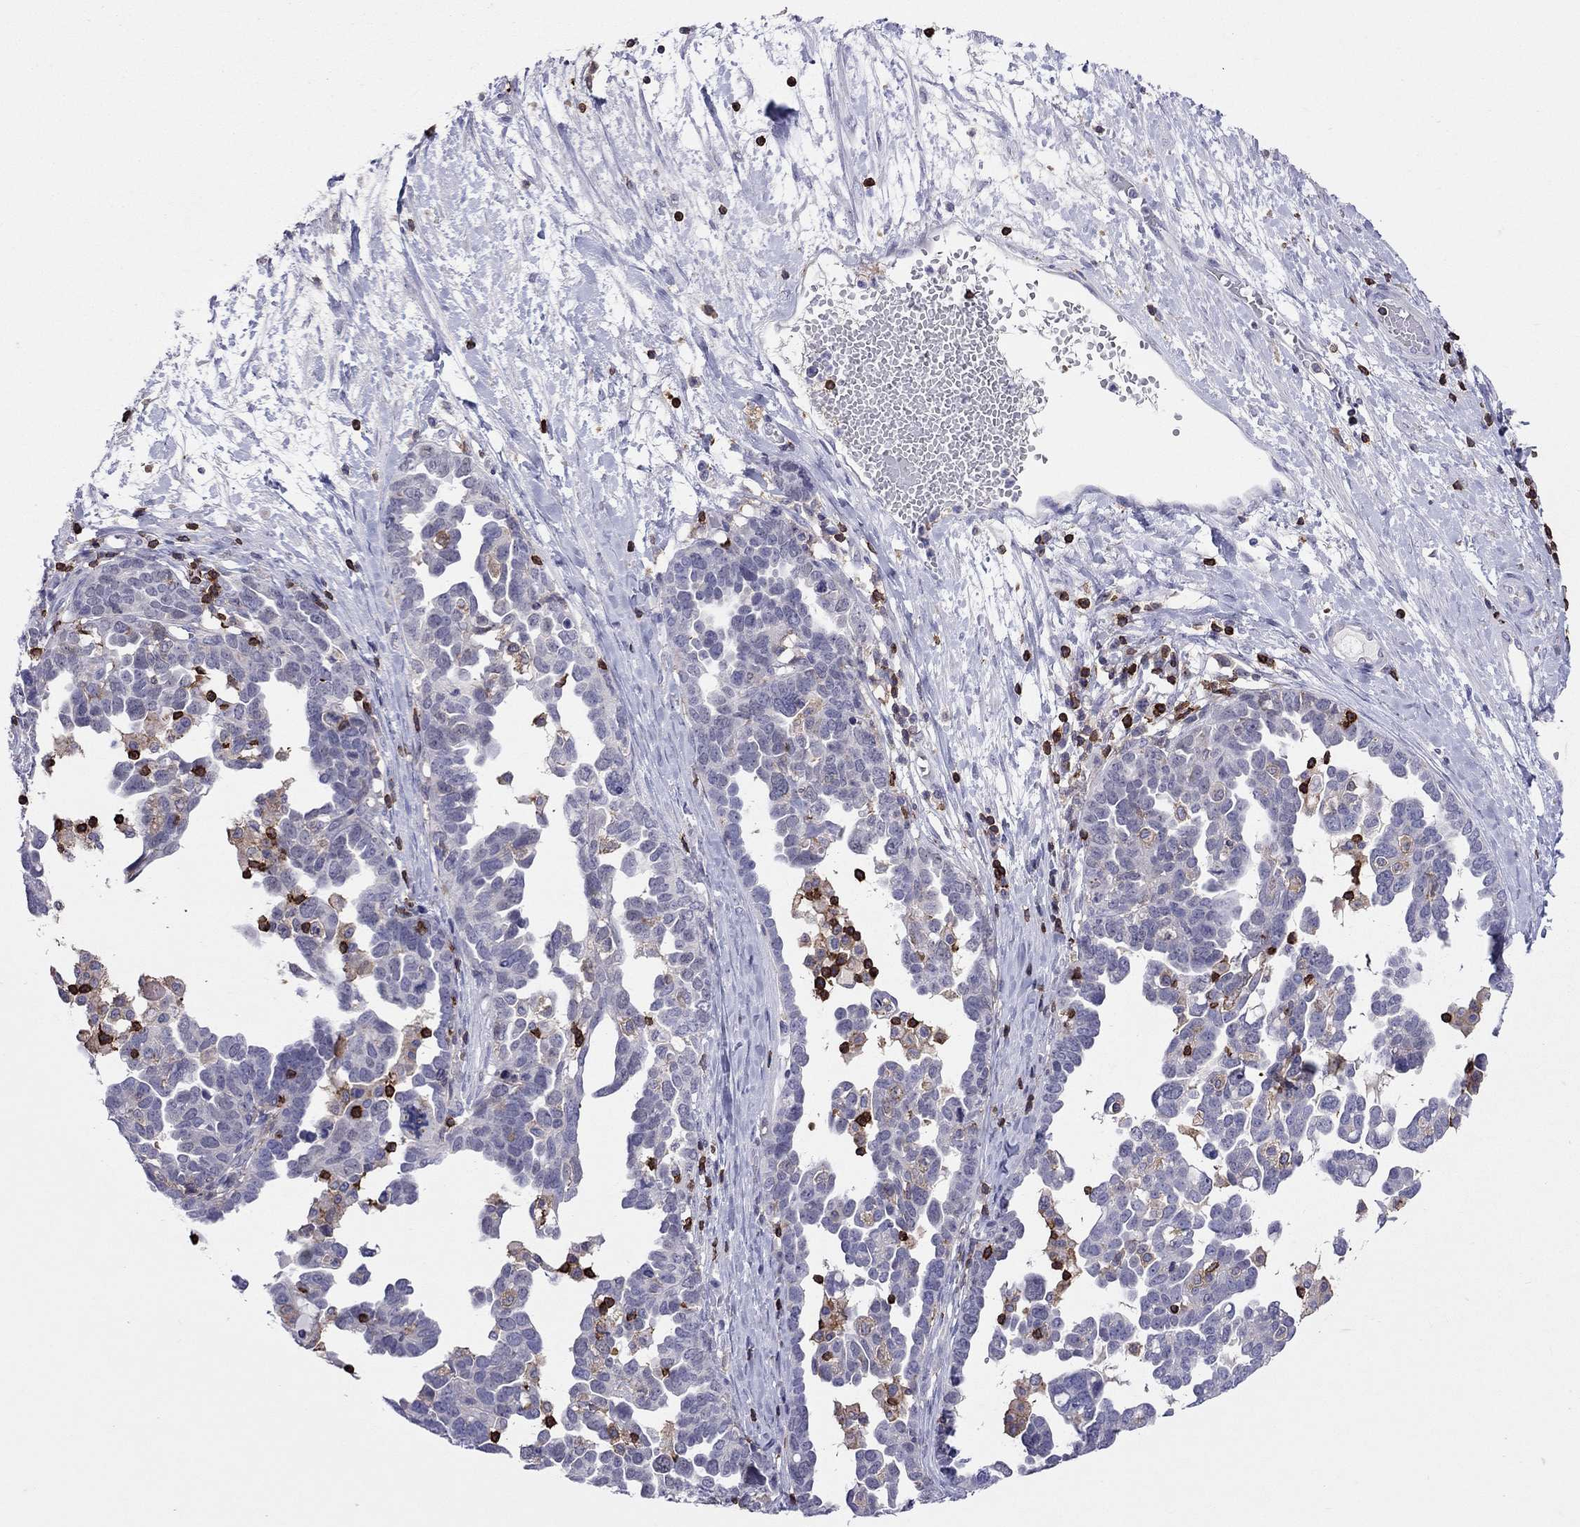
{"staining": {"intensity": "negative", "quantity": "none", "location": "none"}, "tissue": "ovarian cancer", "cell_type": "Tumor cells", "image_type": "cancer", "snomed": [{"axis": "morphology", "description": "Cystadenocarcinoma, serous, NOS"}, {"axis": "topography", "description": "Ovary"}], "caption": "Immunohistochemistry (IHC) photomicrograph of serous cystadenocarcinoma (ovarian) stained for a protein (brown), which reveals no positivity in tumor cells.", "gene": "MND1", "patient": {"sex": "female", "age": 54}}